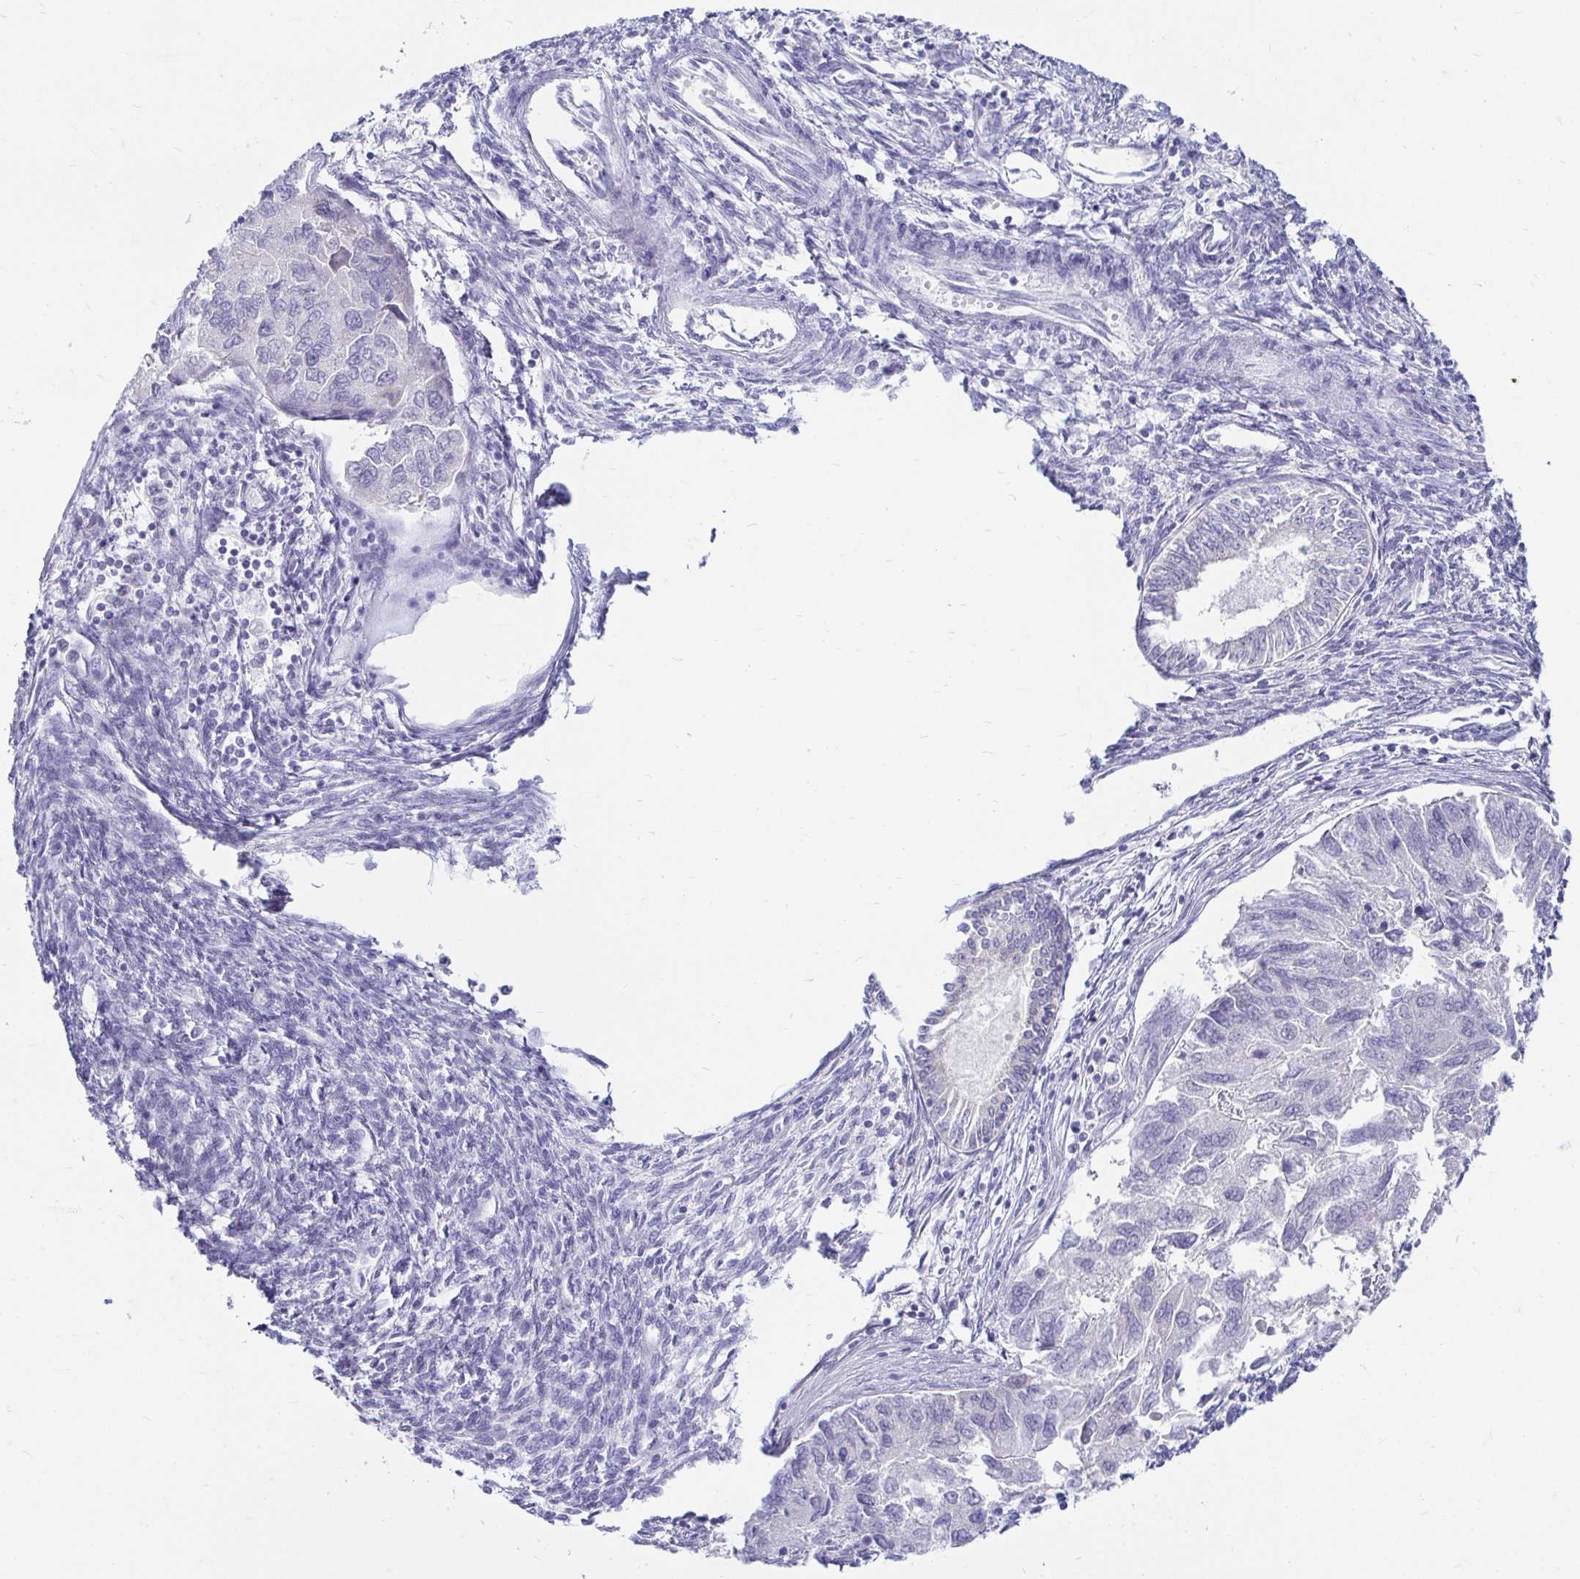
{"staining": {"intensity": "negative", "quantity": "none", "location": "none"}, "tissue": "endometrial cancer", "cell_type": "Tumor cells", "image_type": "cancer", "snomed": [{"axis": "morphology", "description": "Carcinoma, NOS"}, {"axis": "topography", "description": "Uterus"}], "caption": "Immunohistochemical staining of human carcinoma (endometrial) reveals no significant expression in tumor cells. Nuclei are stained in blue.", "gene": "PEG10", "patient": {"sex": "female", "age": 76}}